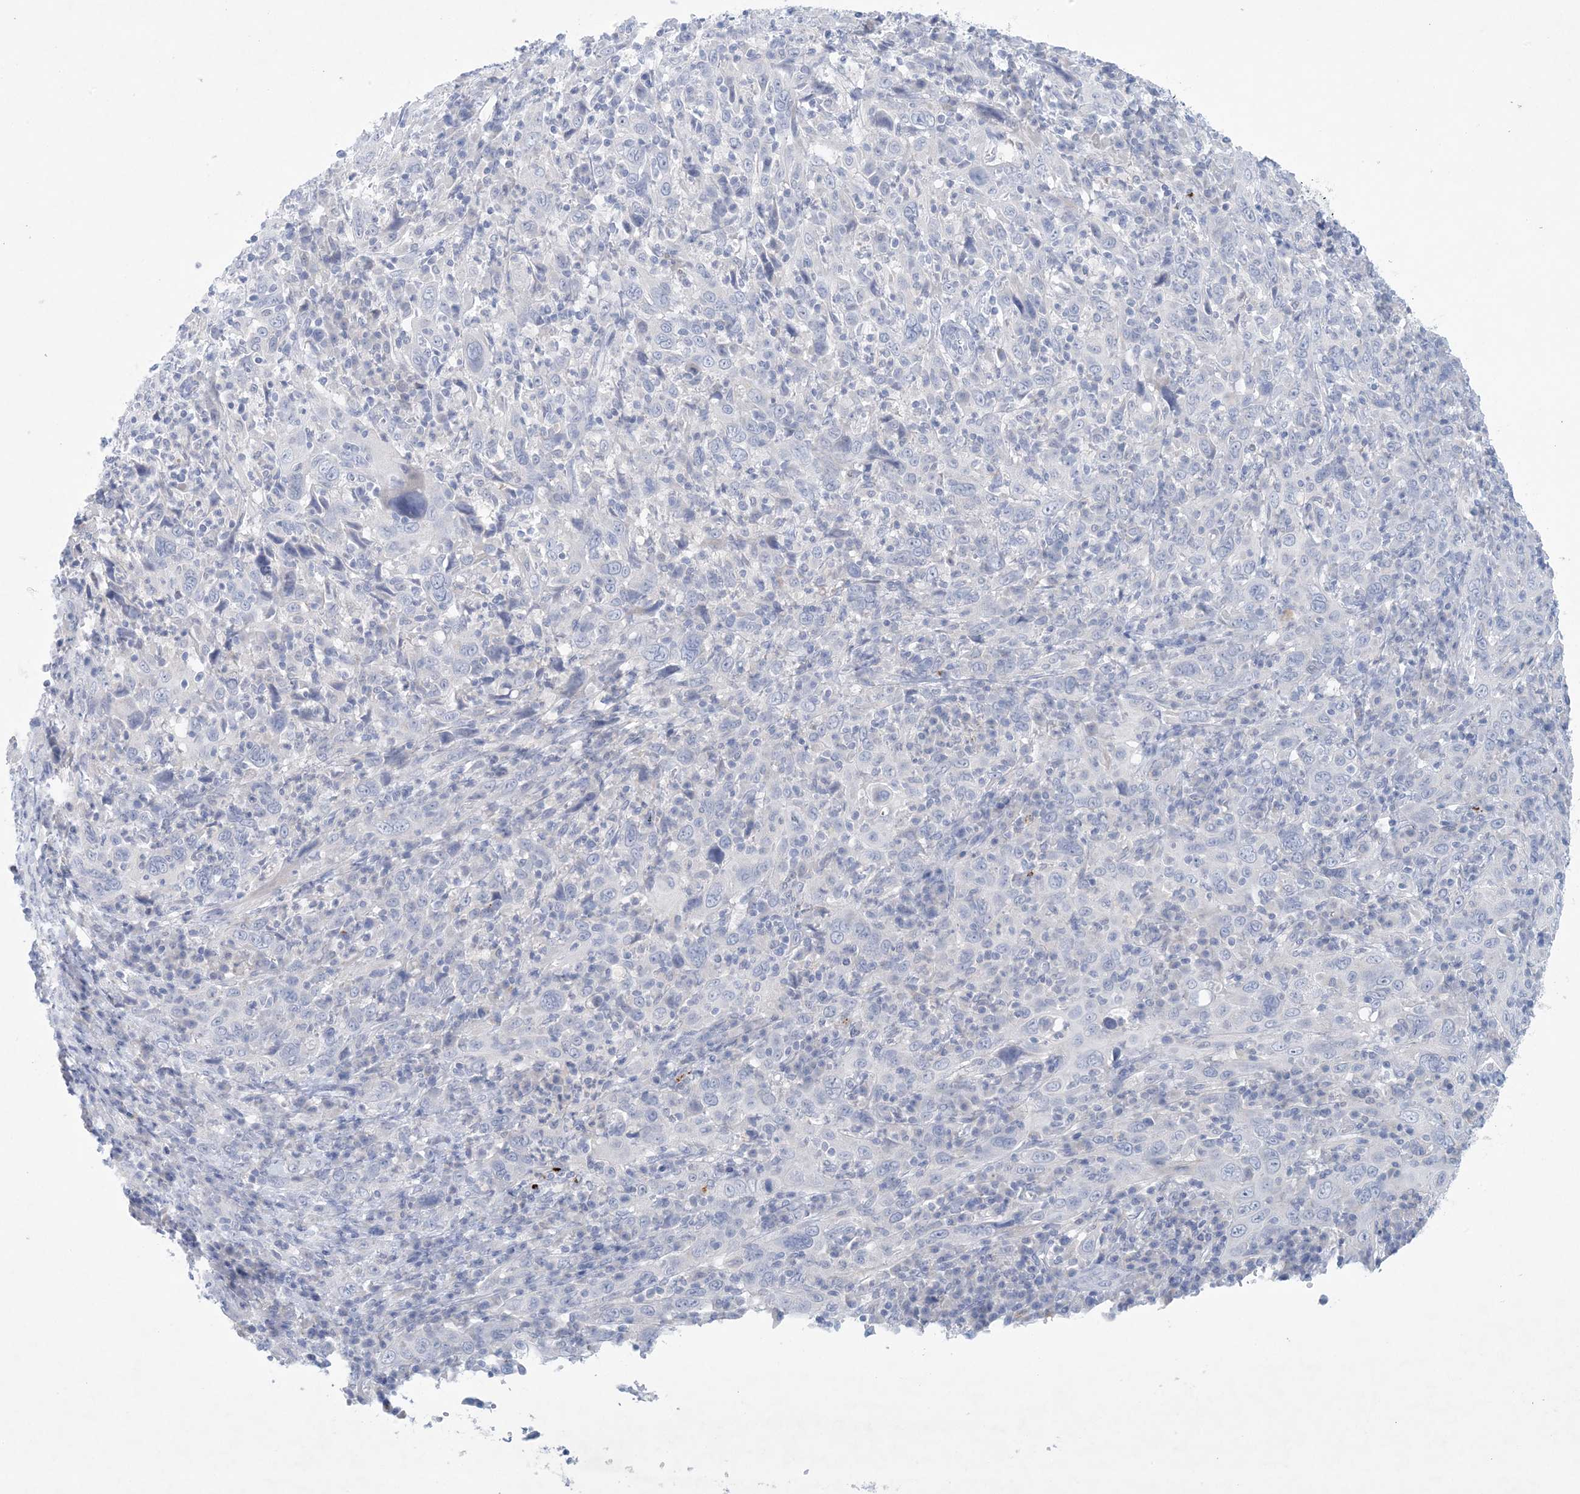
{"staining": {"intensity": "negative", "quantity": "none", "location": "none"}, "tissue": "cervical cancer", "cell_type": "Tumor cells", "image_type": "cancer", "snomed": [{"axis": "morphology", "description": "Squamous cell carcinoma, NOS"}, {"axis": "topography", "description": "Cervix"}], "caption": "Immunohistochemical staining of human cervical cancer displays no significant staining in tumor cells.", "gene": "GABRG1", "patient": {"sex": "female", "age": 46}}